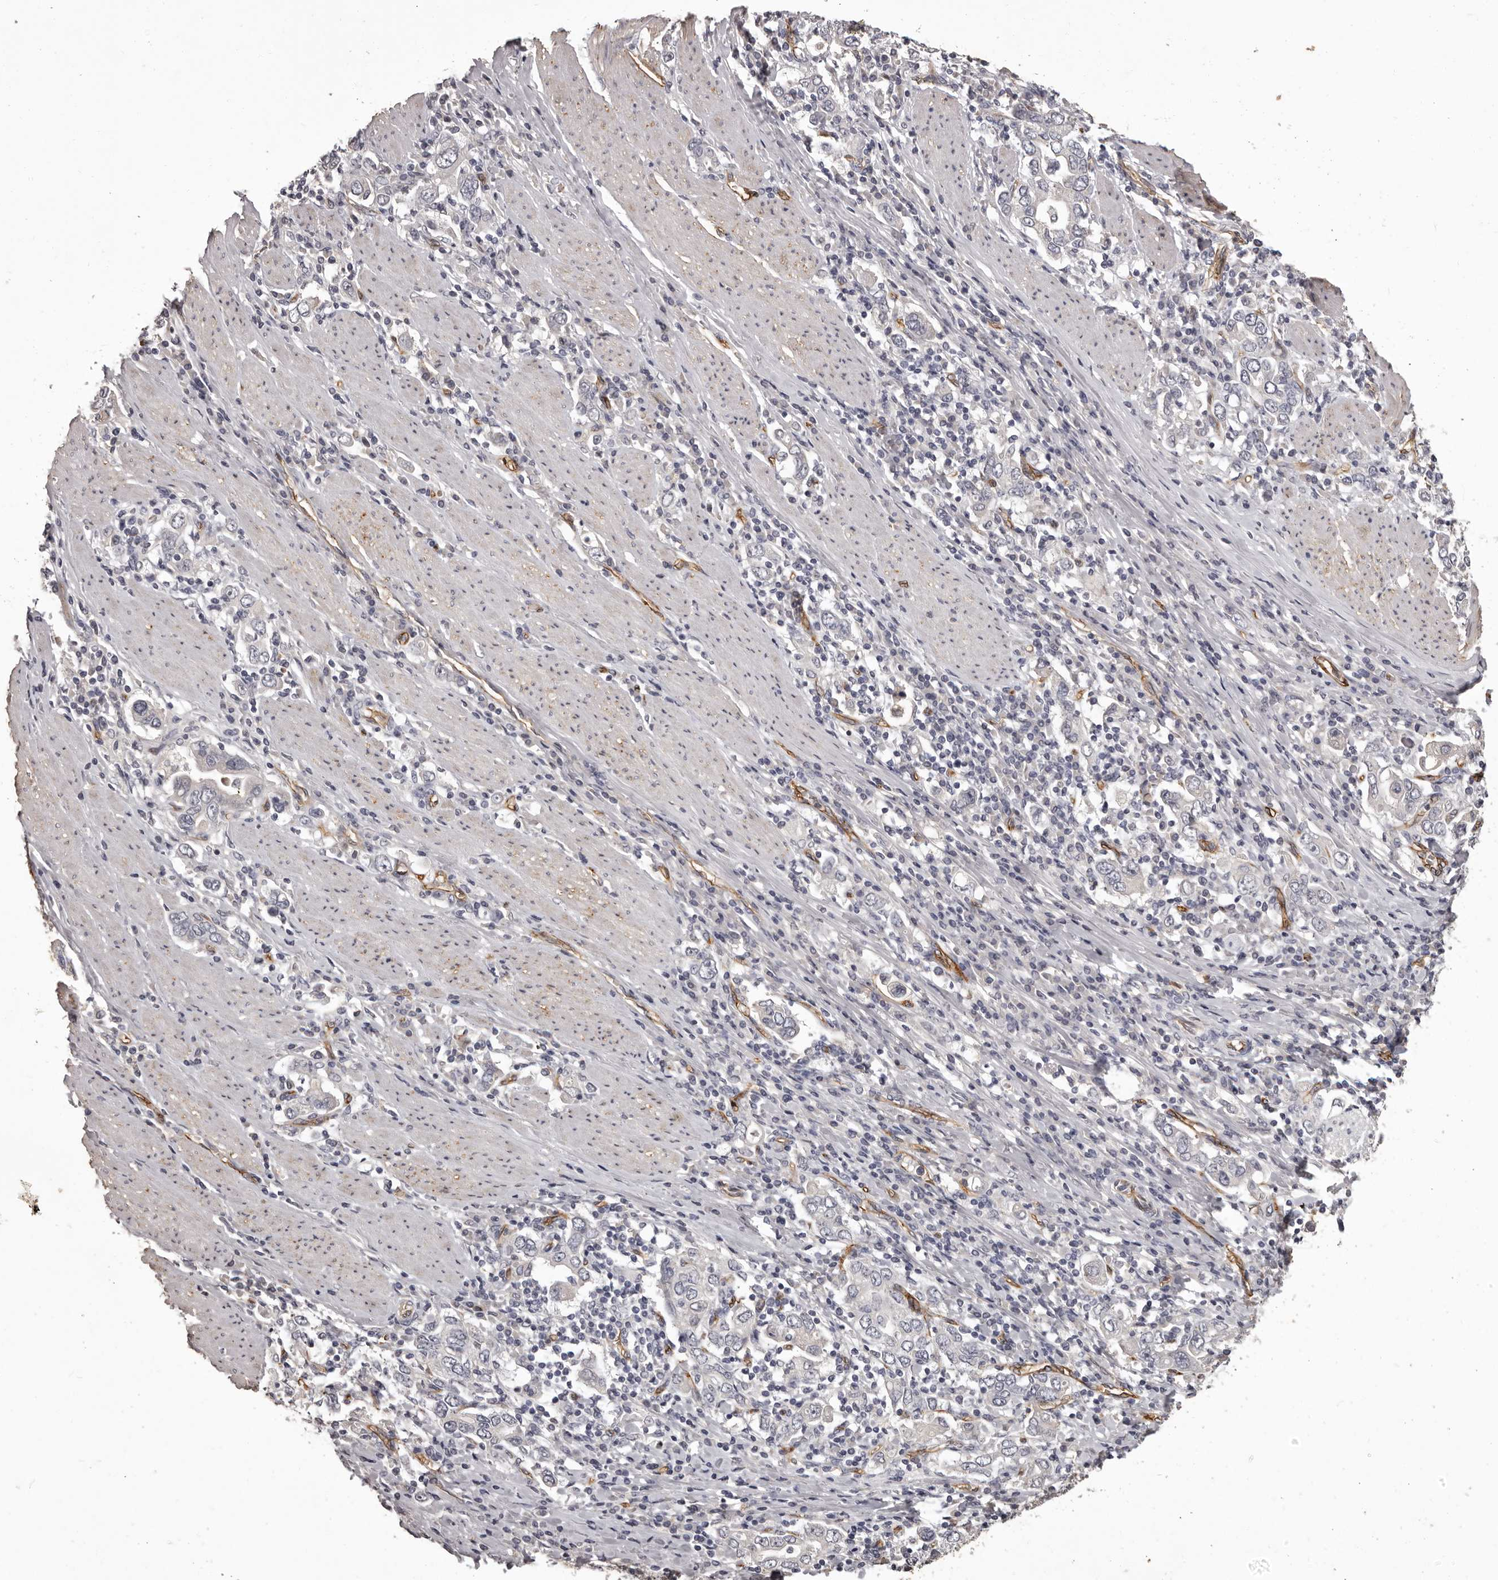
{"staining": {"intensity": "negative", "quantity": "none", "location": "none"}, "tissue": "stomach cancer", "cell_type": "Tumor cells", "image_type": "cancer", "snomed": [{"axis": "morphology", "description": "Adenocarcinoma, NOS"}, {"axis": "topography", "description": "Stomach, upper"}], "caption": "An image of human stomach adenocarcinoma is negative for staining in tumor cells.", "gene": "GPR78", "patient": {"sex": "male", "age": 62}}